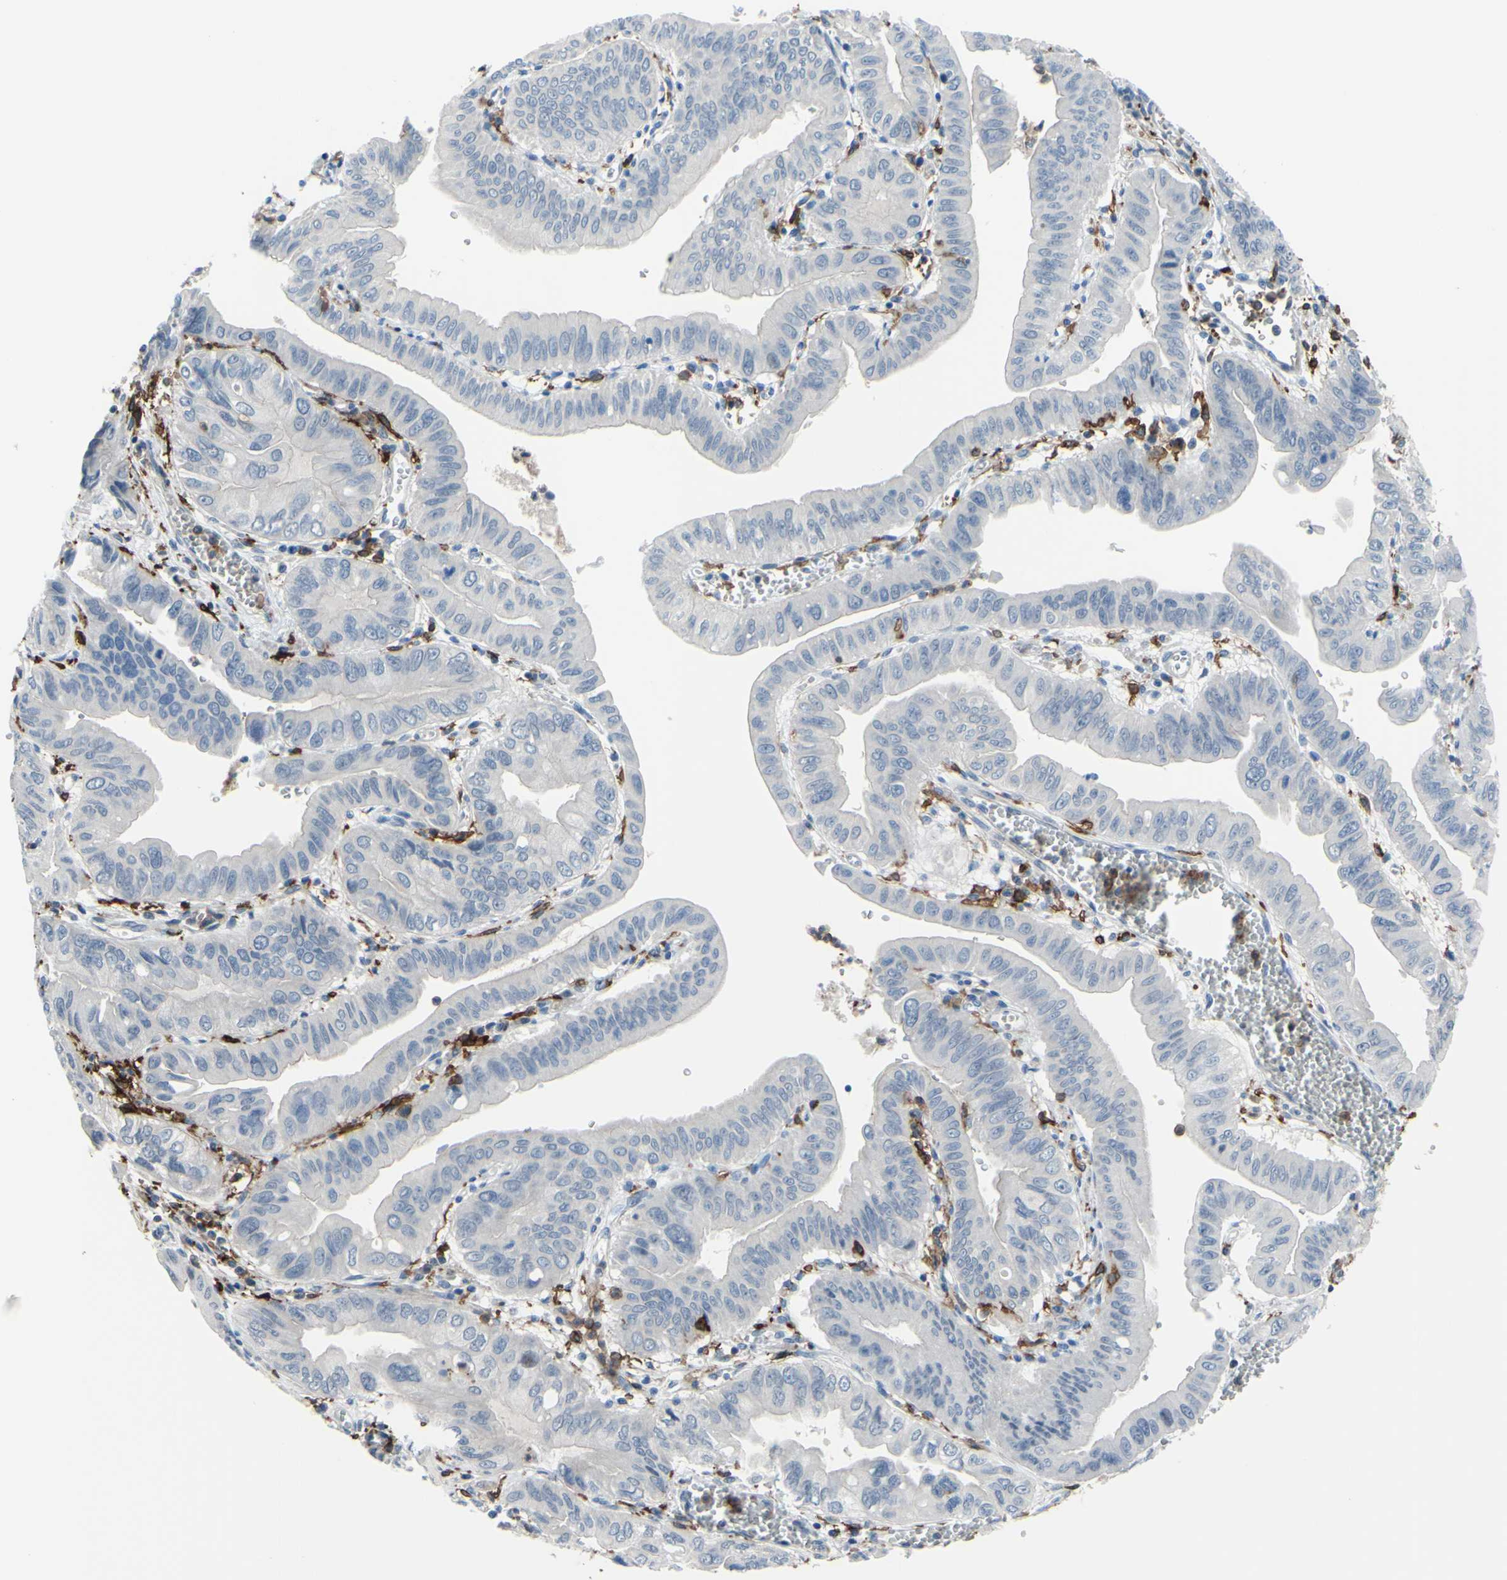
{"staining": {"intensity": "negative", "quantity": "none", "location": "none"}, "tissue": "pancreatic cancer", "cell_type": "Tumor cells", "image_type": "cancer", "snomed": [{"axis": "morphology", "description": "Normal tissue, NOS"}, {"axis": "topography", "description": "Lymph node"}], "caption": "This is an immunohistochemistry histopathology image of pancreatic cancer. There is no expression in tumor cells.", "gene": "FCGR2A", "patient": {"sex": "male", "age": 50}}